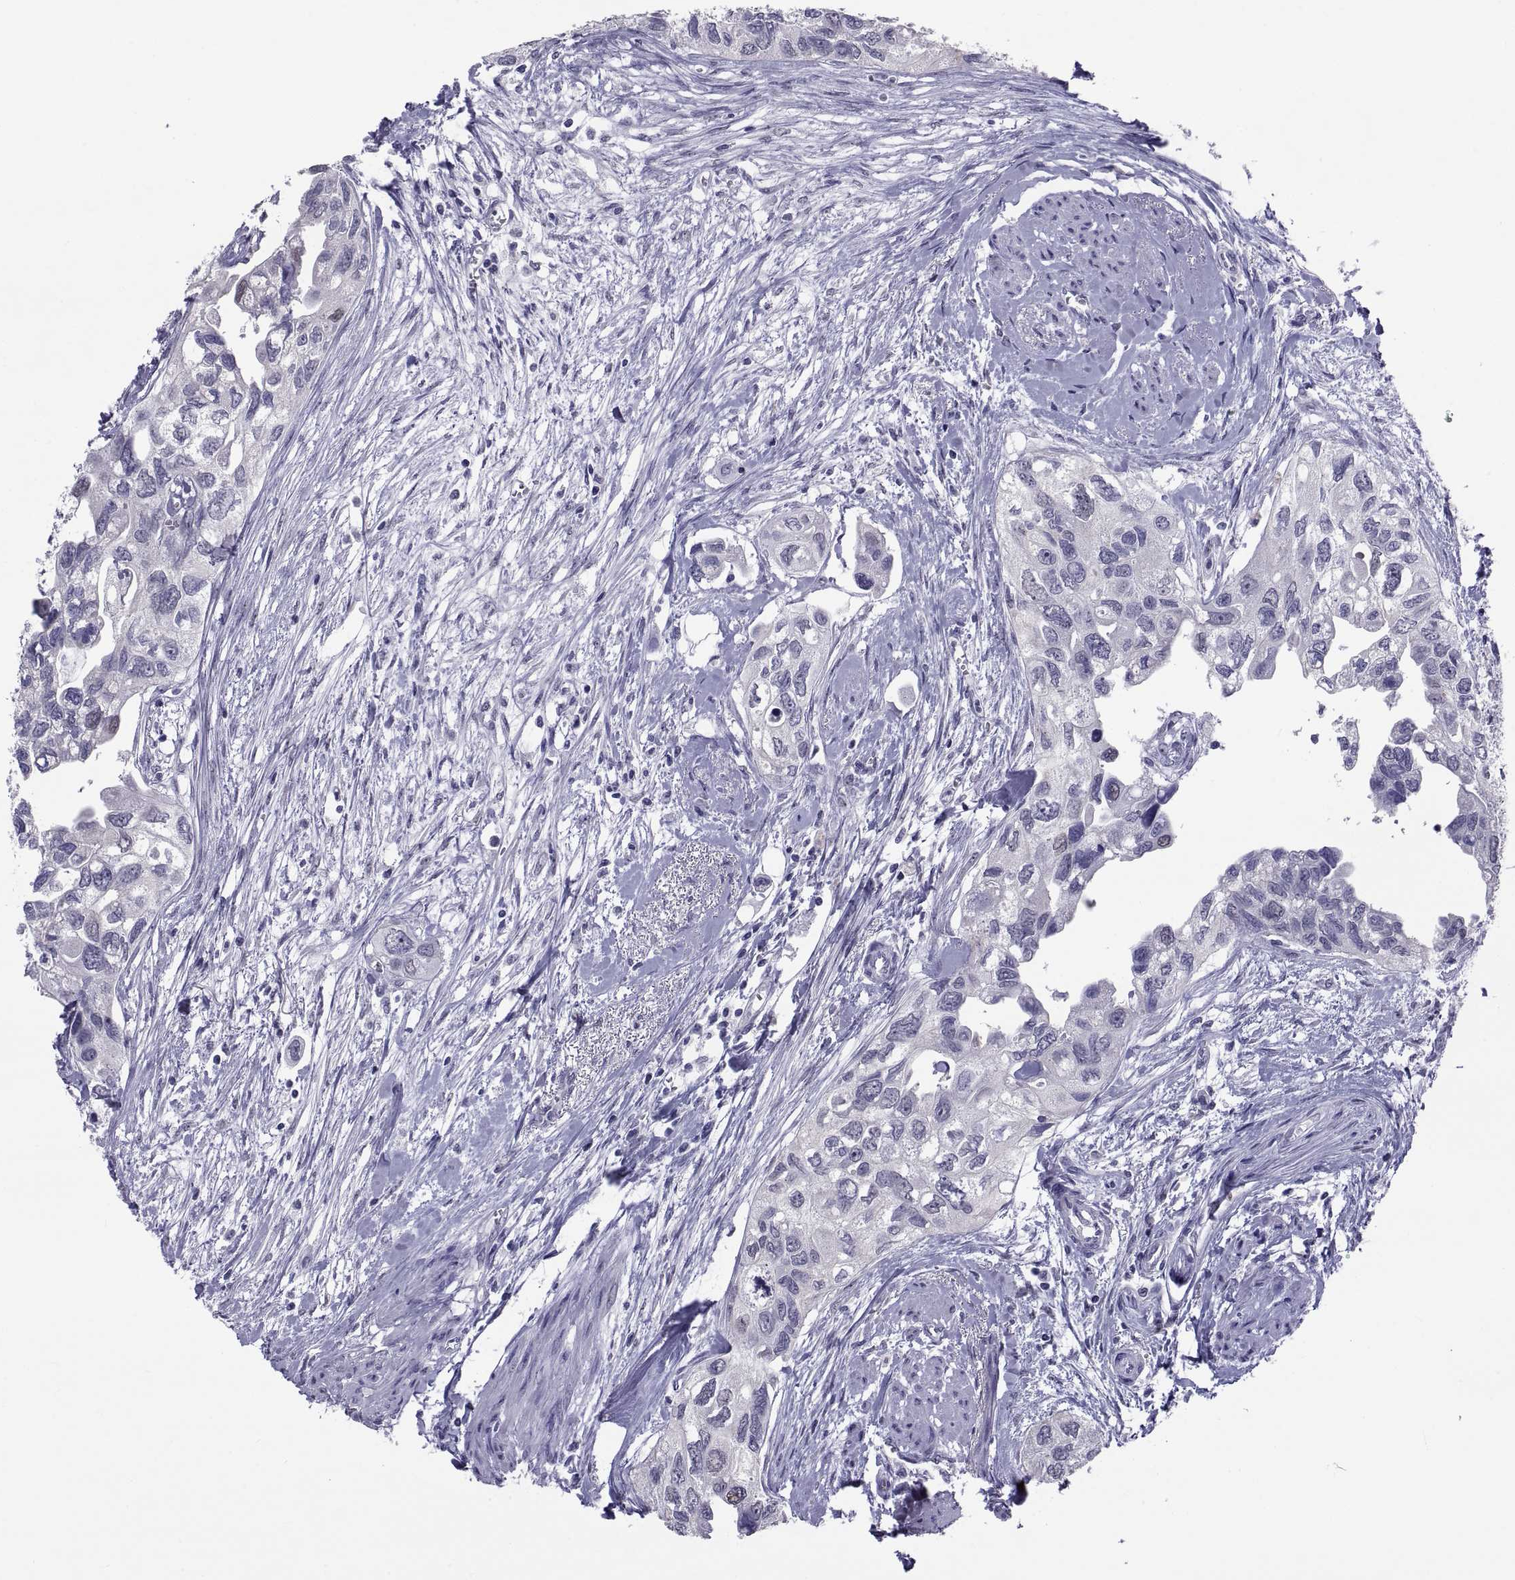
{"staining": {"intensity": "negative", "quantity": "none", "location": "none"}, "tissue": "urothelial cancer", "cell_type": "Tumor cells", "image_type": "cancer", "snomed": [{"axis": "morphology", "description": "Urothelial carcinoma, High grade"}, {"axis": "topography", "description": "Urinary bladder"}], "caption": "IHC image of human urothelial cancer stained for a protein (brown), which shows no staining in tumor cells.", "gene": "TGFBR3L", "patient": {"sex": "male", "age": 59}}